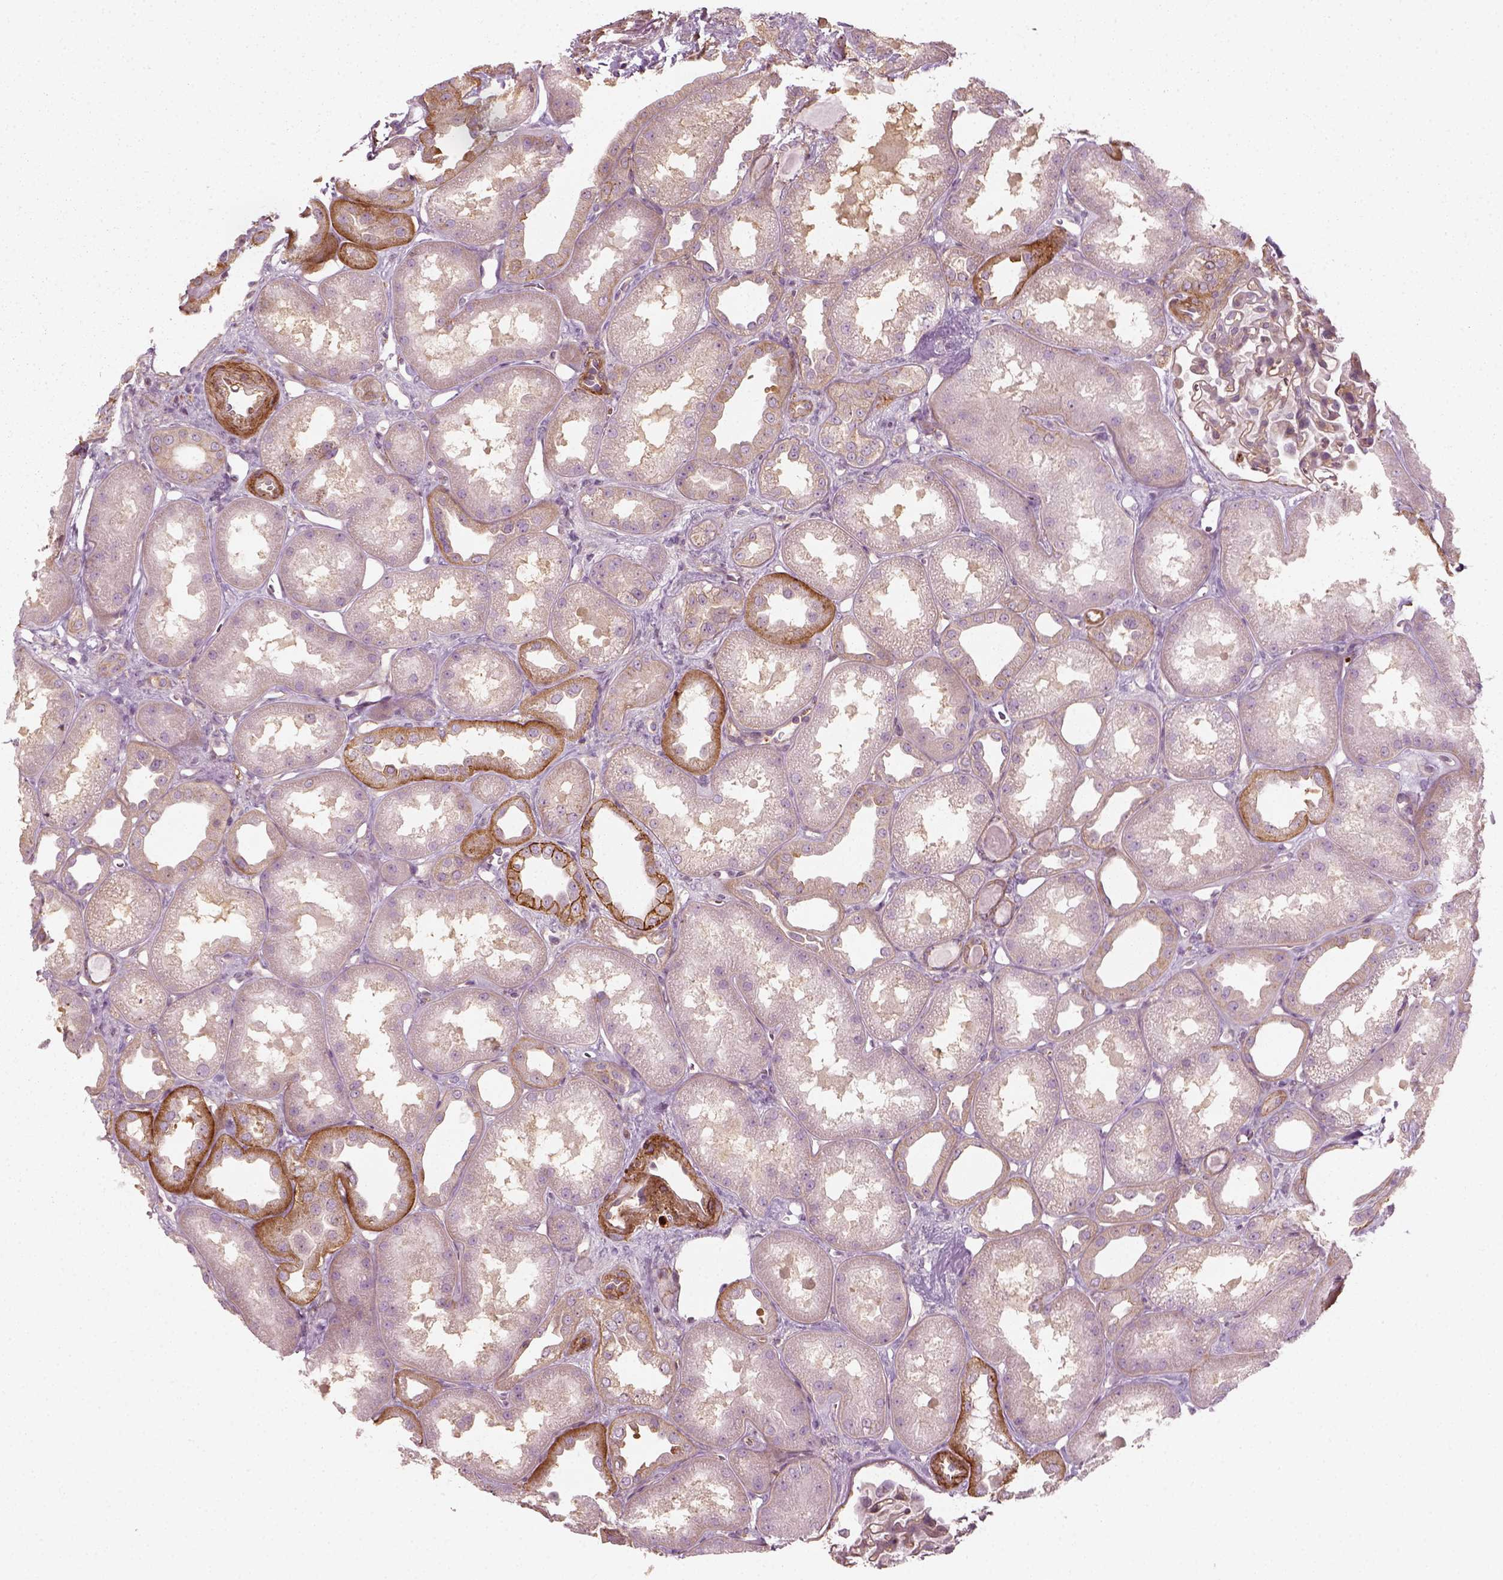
{"staining": {"intensity": "moderate", "quantity": "<25%", "location": "cytoplasmic/membranous"}, "tissue": "kidney", "cell_type": "Cells in glomeruli", "image_type": "normal", "snomed": [{"axis": "morphology", "description": "Normal tissue, NOS"}, {"axis": "topography", "description": "Kidney"}], "caption": "Human kidney stained for a protein (brown) shows moderate cytoplasmic/membranous positive positivity in about <25% of cells in glomeruli.", "gene": "NPTN", "patient": {"sex": "male", "age": 61}}